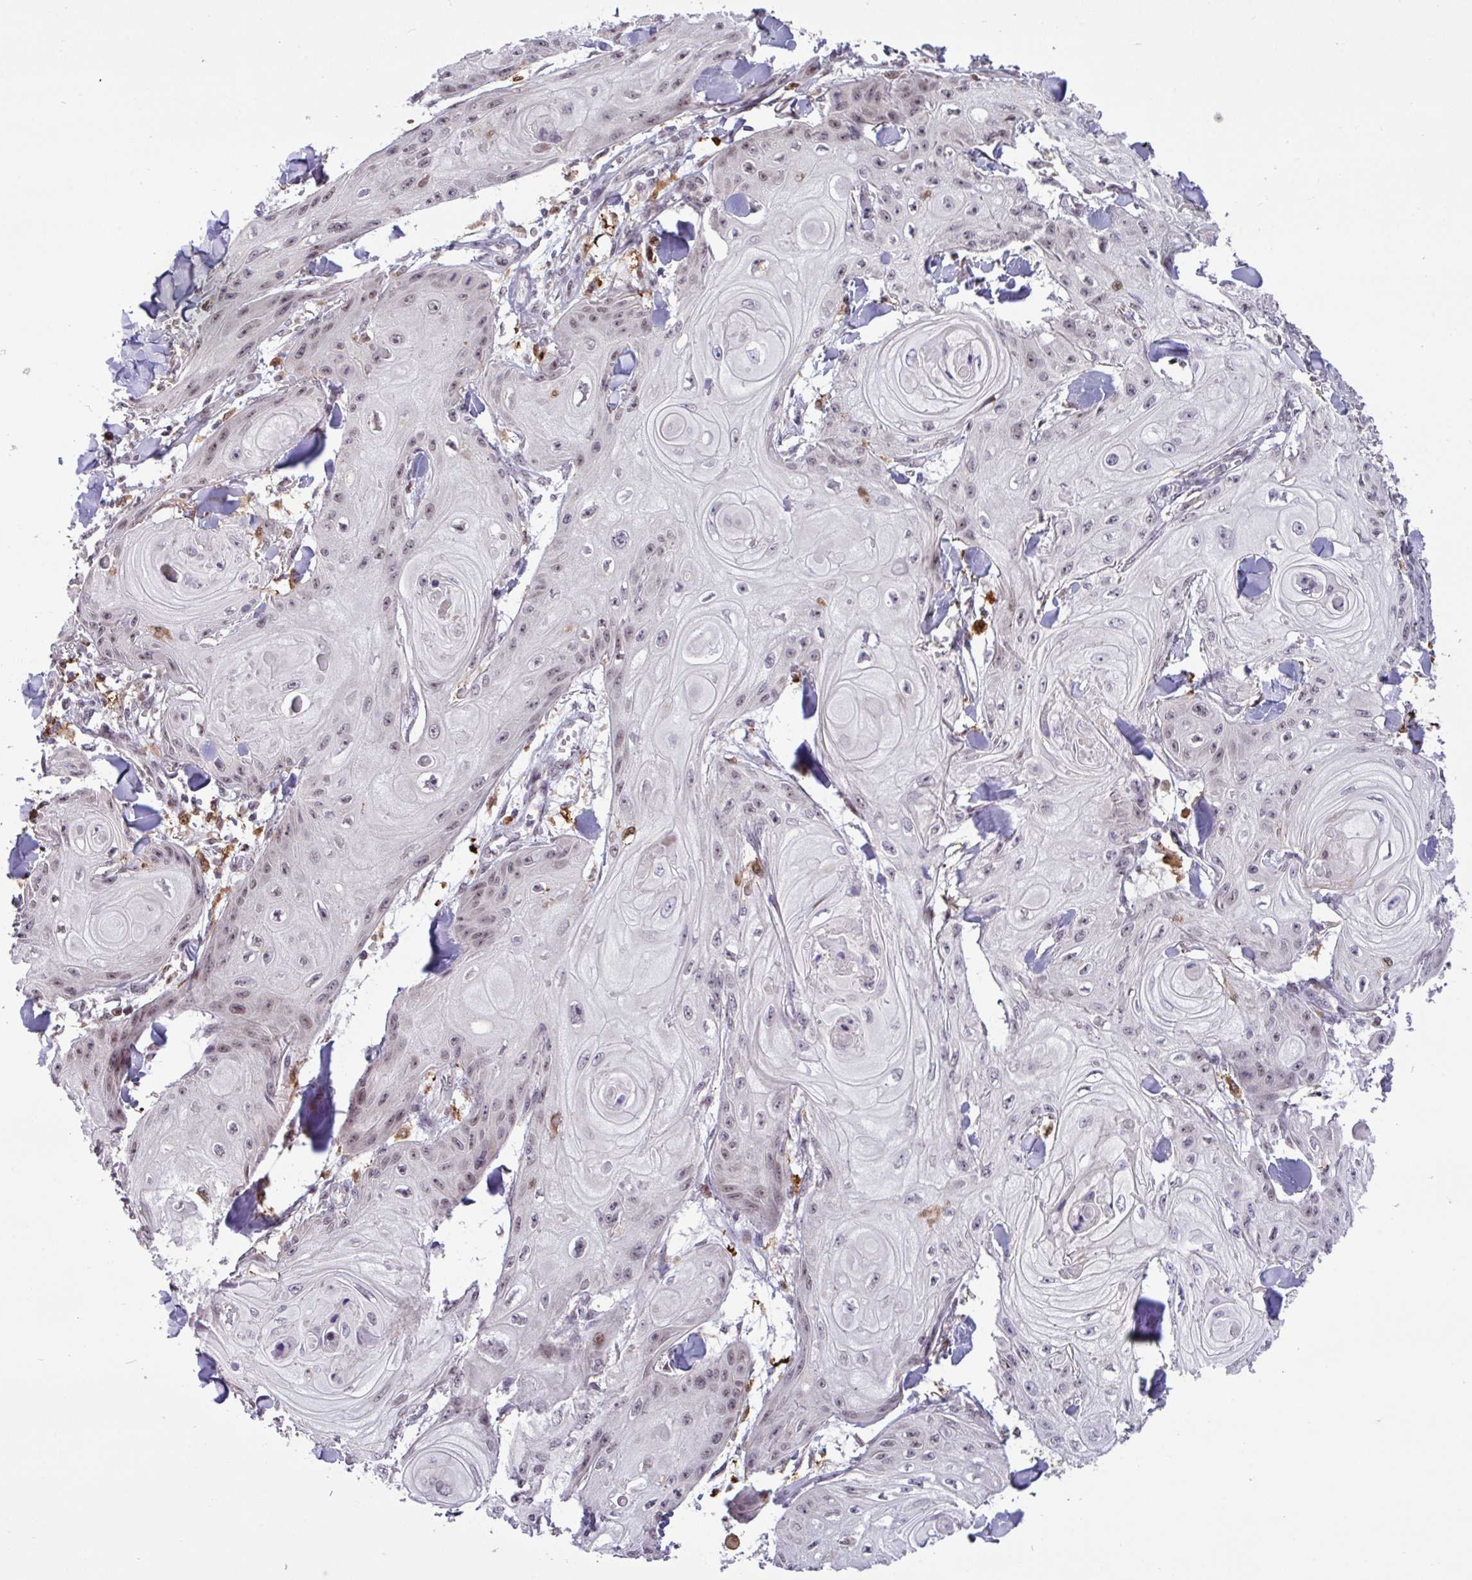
{"staining": {"intensity": "weak", "quantity": "25%-75%", "location": "nuclear"}, "tissue": "skin cancer", "cell_type": "Tumor cells", "image_type": "cancer", "snomed": [{"axis": "morphology", "description": "Squamous cell carcinoma, NOS"}, {"axis": "topography", "description": "Skin"}], "caption": "DAB immunohistochemical staining of skin cancer (squamous cell carcinoma) demonstrates weak nuclear protein expression in about 25%-75% of tumor cells.", "gene": "BRD3", "patient": {"sex": "male", "age": 74}}